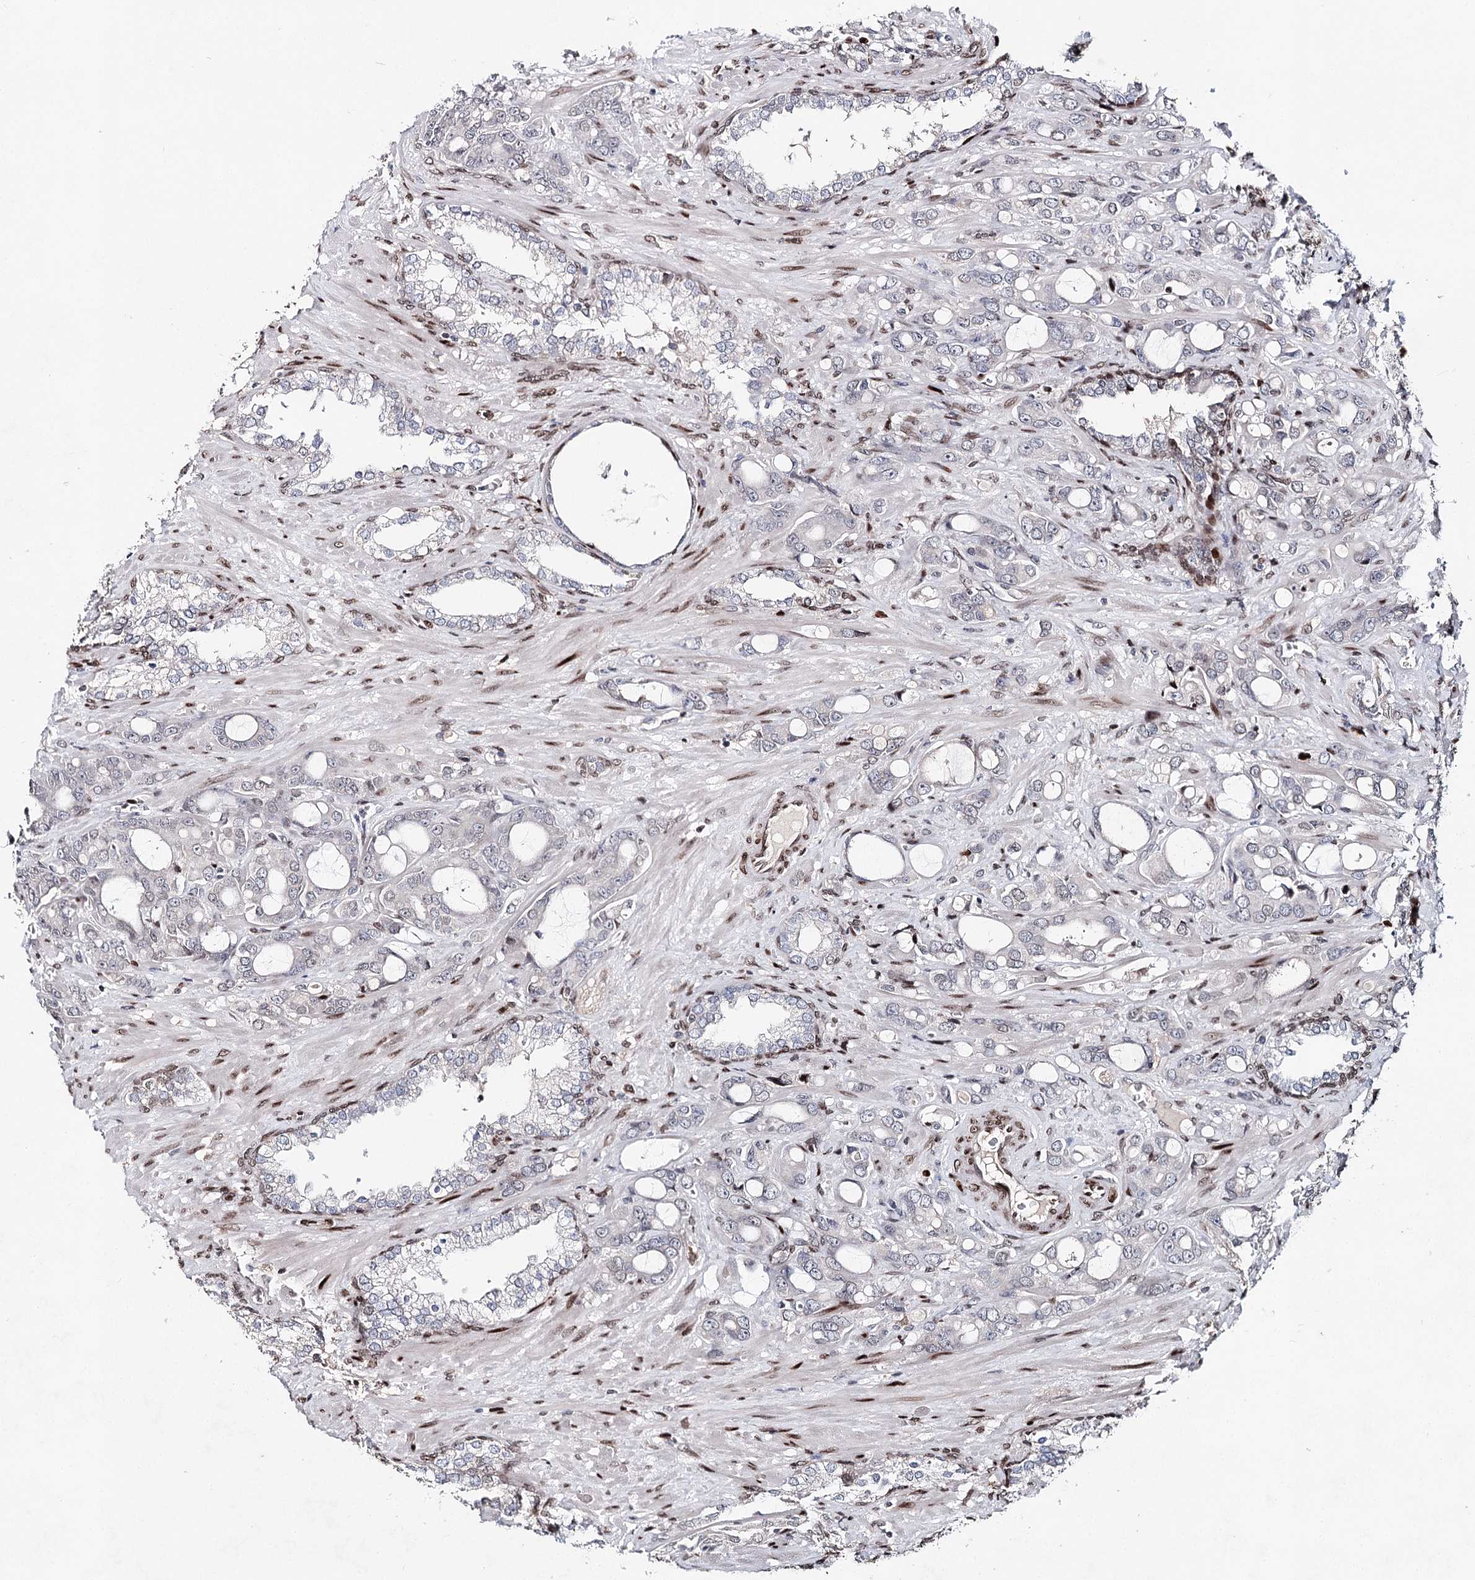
{"staining": {"intensity": "negative", "quantity": "none", "location": "none"}, "tissue": "prostate cancer", "cell_type": "Tumor cells", "image_type": "cancer", "snomed": [{"axis": "morphology", "description": "Adenocarcinoma, High grade"}, {"axis": "topography", "description": "Prostate"}], "caption": "Prostate high-grade adenocarcinoma stained for a protein using immunohistochemistry (IHC) displays no expression tumor cells.", "gene": "FRMD4A", "patient": {"sex": "male", "age": 72}}